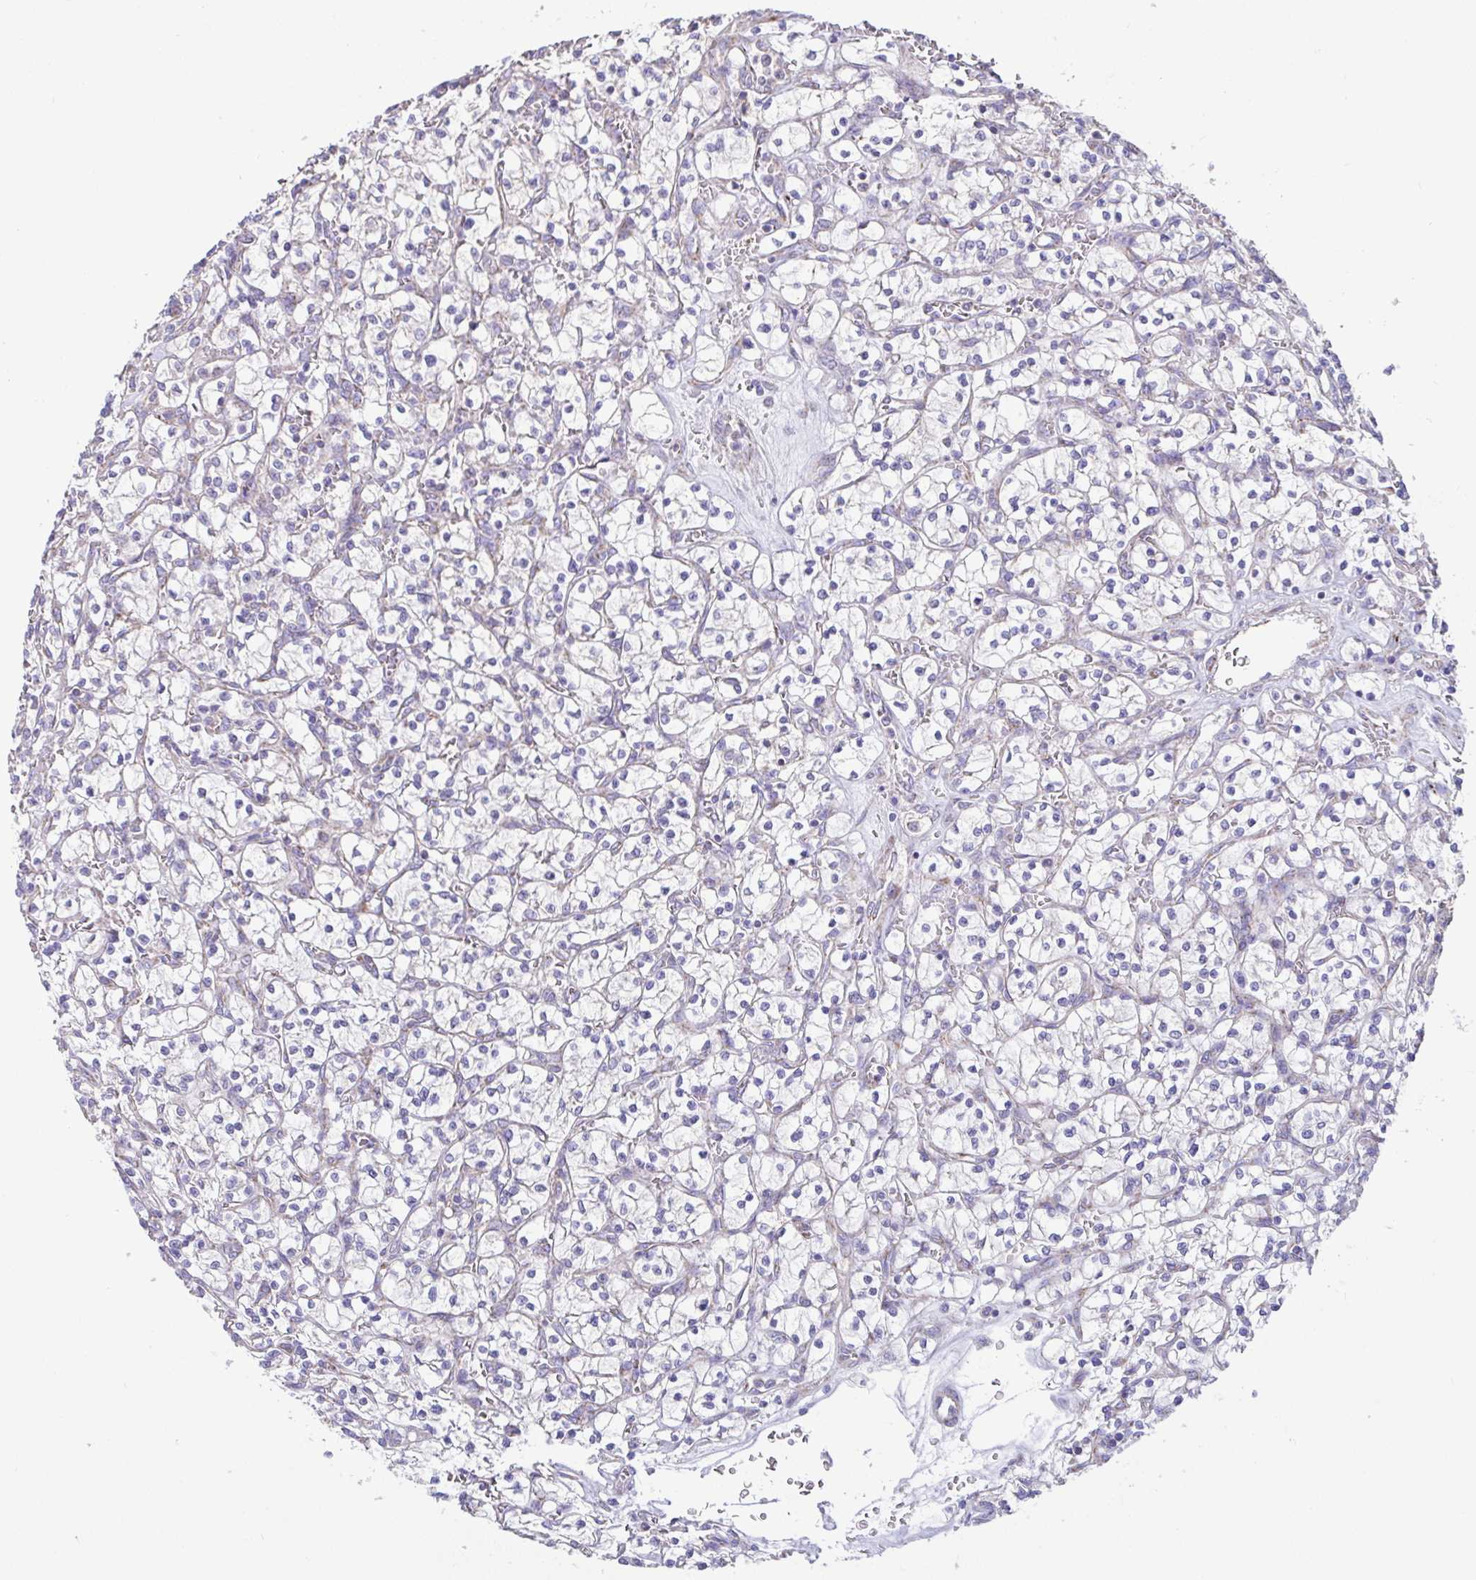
{"staining": {"intensity": "negative", "quantity": "none", "location": "none"}, "tissue": "renal cancer", "cell_type": "Tumor cells", "image_type": "cancer", "snomed": [{"axis": "morphology", "description": "Adenocarcinoma, NOS"}, {"axis": "topography", "description": "Kidney"}], "caption": "Renal adenocarcinoma stained for a protein using immunohistochemistry (IHC) exhibits no staining tumor cells.", "gene": "DOK7", "patient": {"sex": "female", "age": 64}}